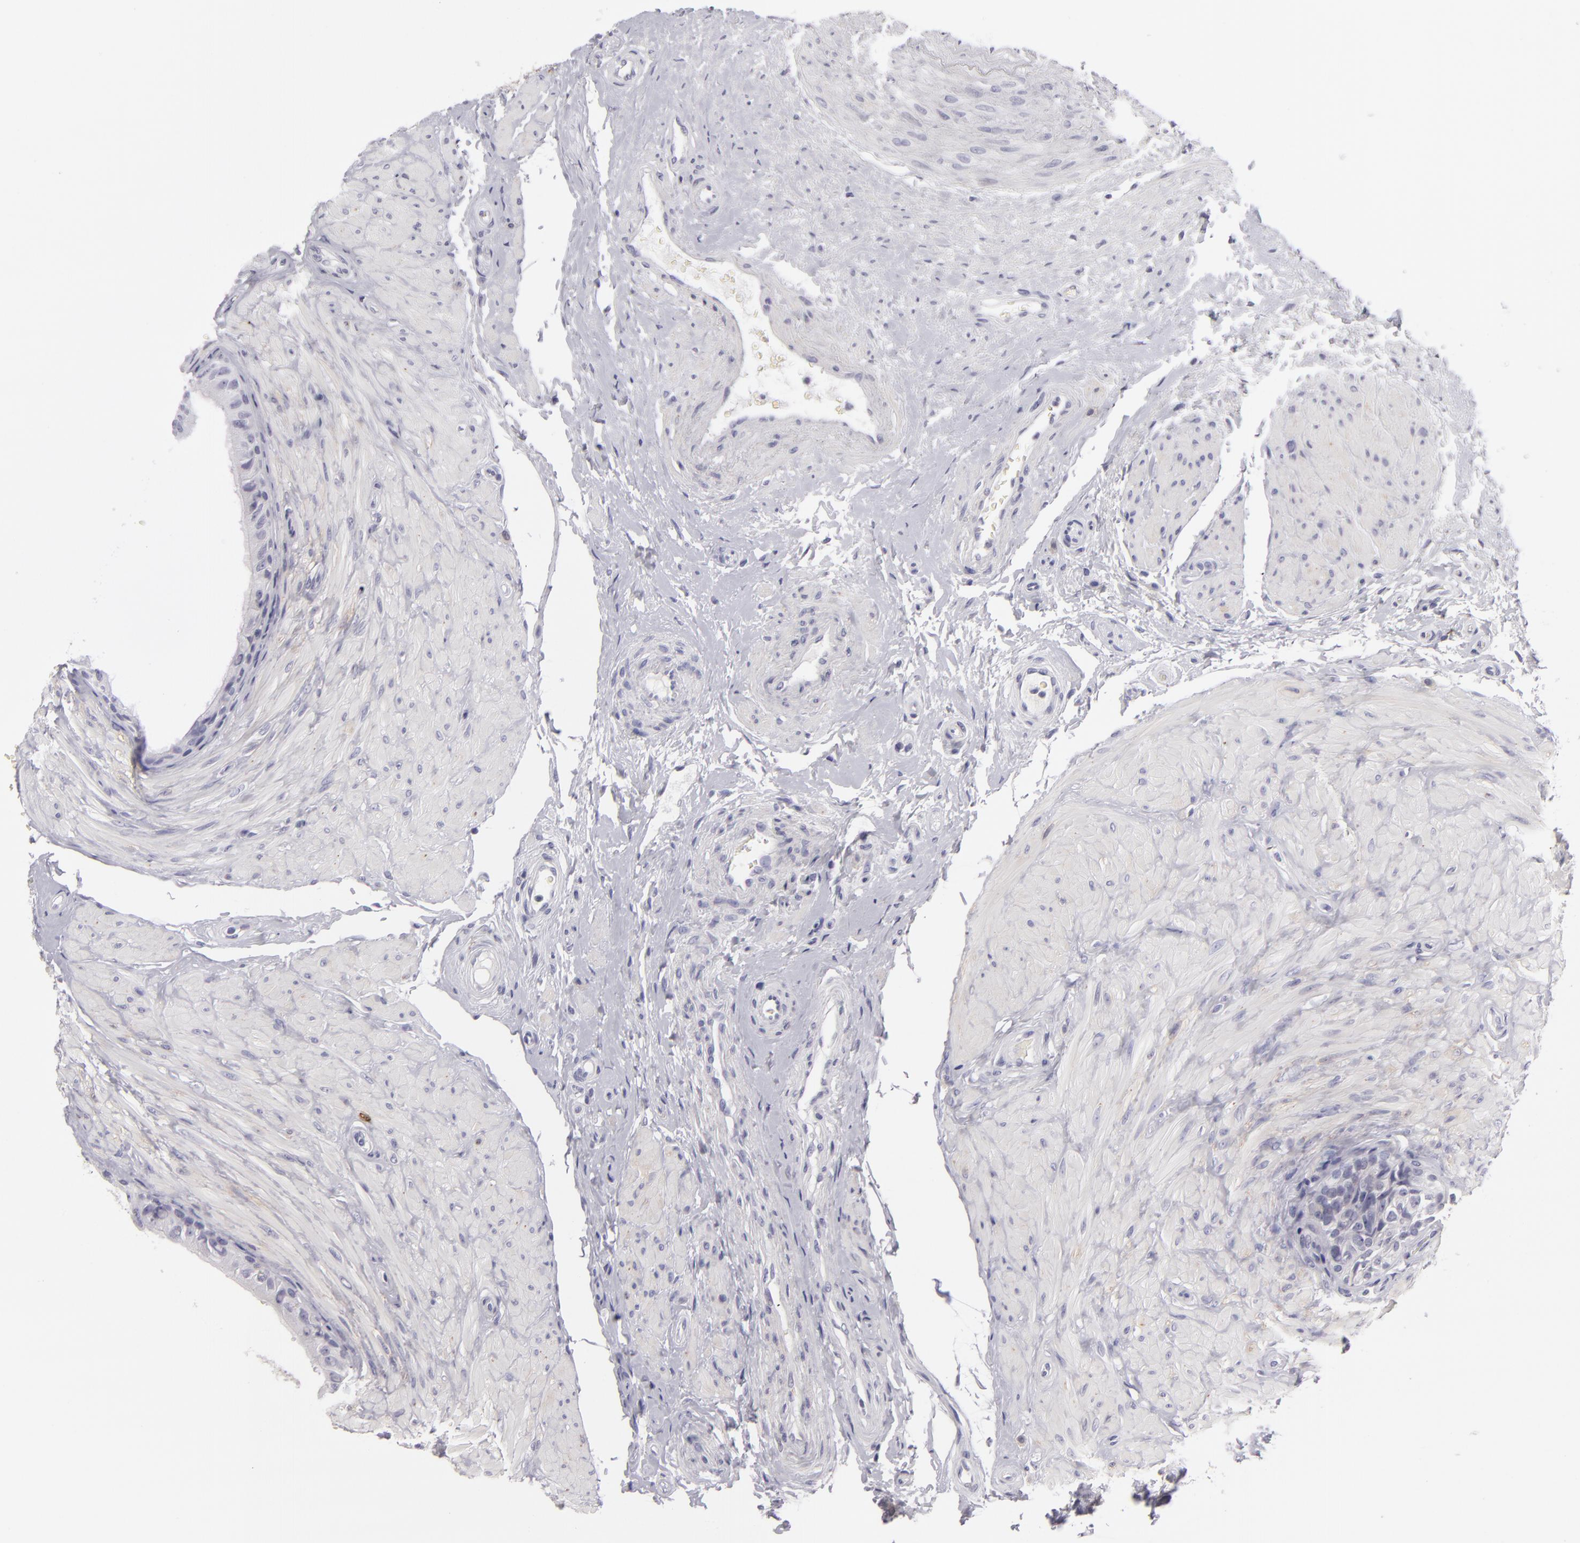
{"staining": {"intensity": "negative", "quantity": "none", "location": "none"}, "tissue": "epididymis", "cell_type": "Glandular cells", "image_type": "normal", "snomed": [{"axis": "morphology", "description": "Normal tissue, NOS"}, {"axis": "topography", "description": "Epididymis"}], "caption": "This is an immunohistochemistry micrograph of benign human epididymis. There is no expression in glandular cells.", "gene": "TNNC1", "patient": {"sex": "male", "age": 68}}